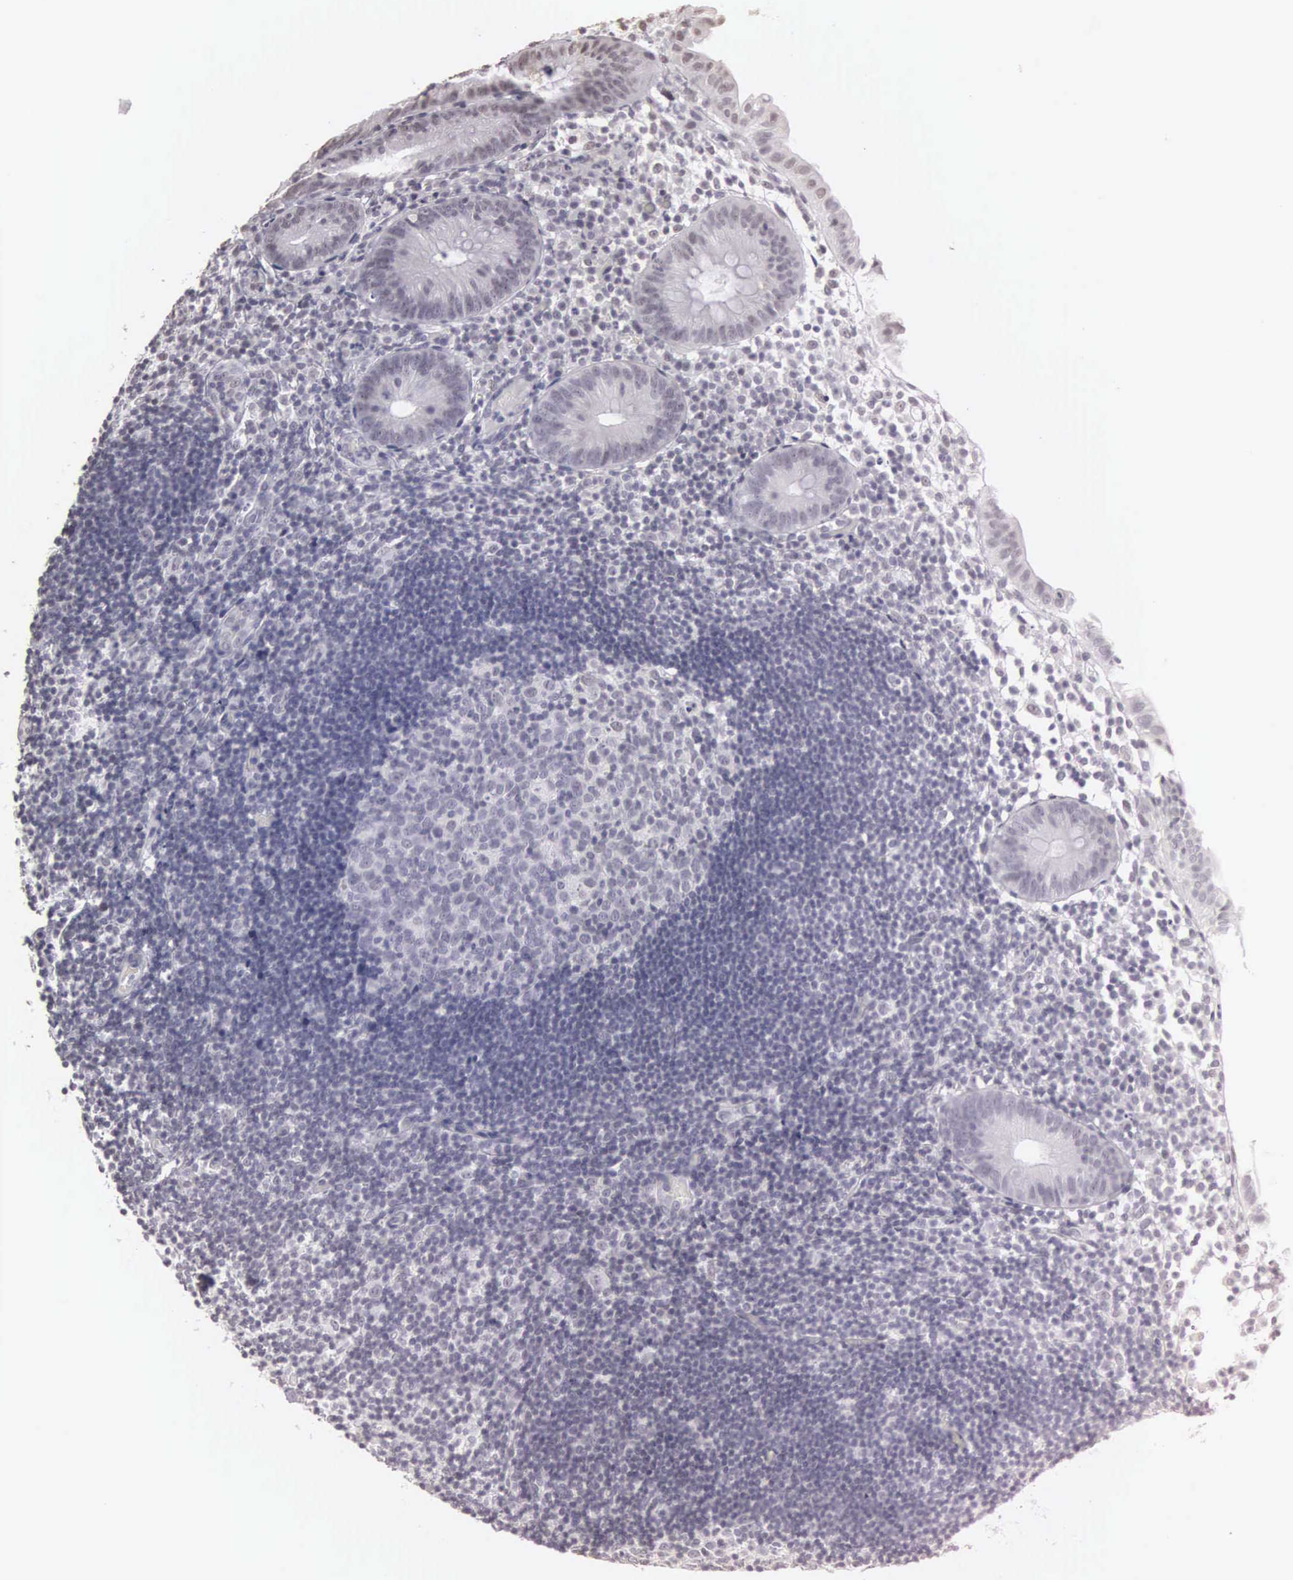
{"staining": {"intensity": "weak", "quantity": "<25%", "location": "nuclear"}, "tissue": "appendix", "cell_type": "Glandular cells", "image_type": "normal", "snomed": [{"axis": "morphology", "description": "Normal tissue, NOS"}, {"axis": "topography", "description": "Appendix"}], "caption": "The histopathology image reveals no significant positivity in glandular cells of appendix.", "gene": "UPB1", "patient": {"sex": "male", "age": 25}}